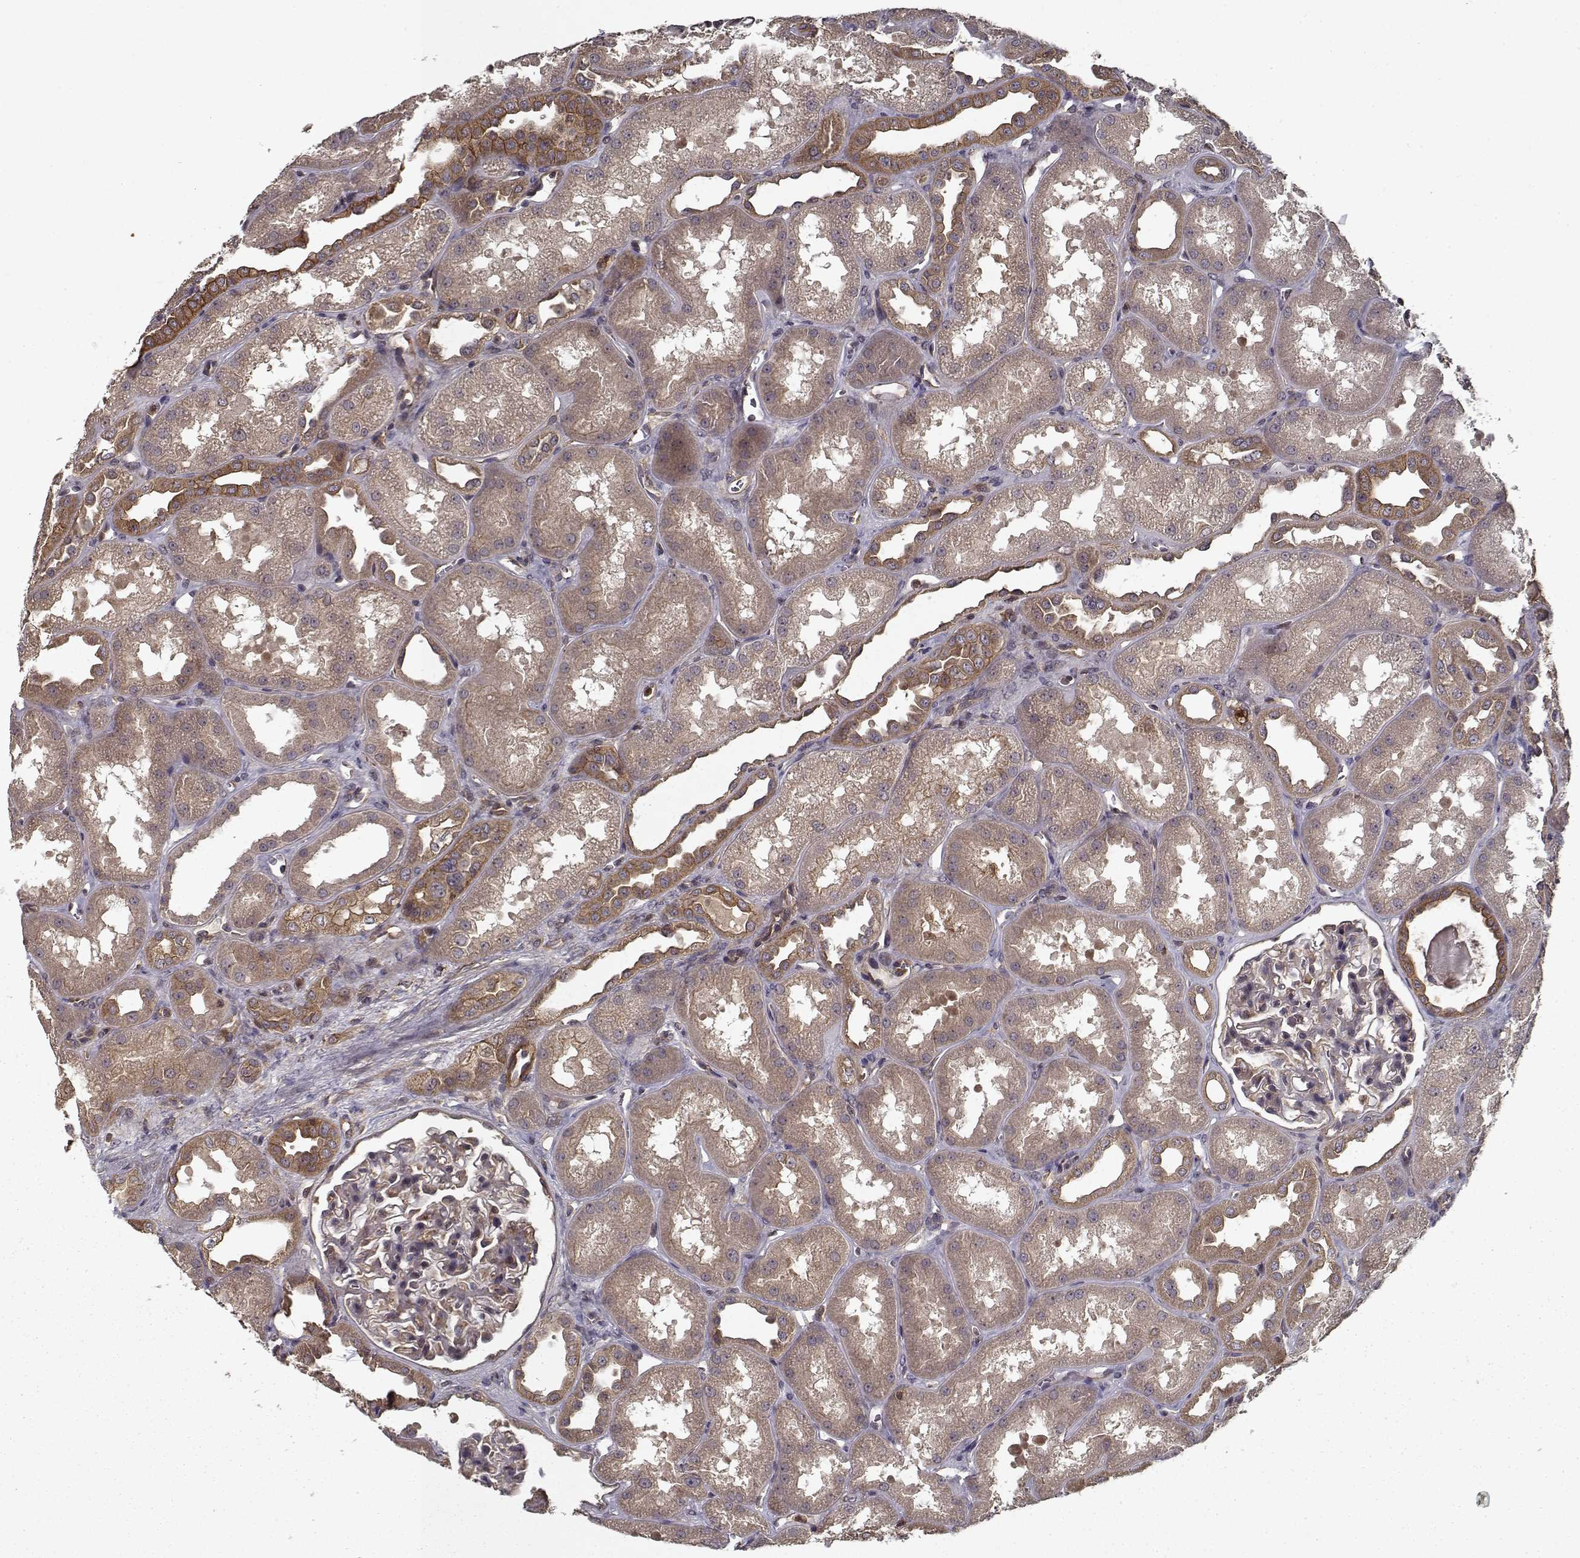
{"staining": {"intensity": "weak", "quantity": ">75%", "location": "cytoplasmic/membranous"}, "tissue": "kidney", "cell_type": "Cells in glomeruli", "image_type": "normal", "snomed": [{"axis": "morphology", "description": "Normal tissue, NOS"}, {"axis": "topography", "description": "Kidney"}], "caption": "Cells in glomeruli show low levels of weak cytoplasmic/membranous staining in approximately >75% of cells in unremarkable human kidney. (DAB (3,3'-diaminobenzidine) IHC, brown staining for protein, blue staining for nuclei).", "gene": "PPP1R12A", "patient": {"sex": "male", "age": 61}}